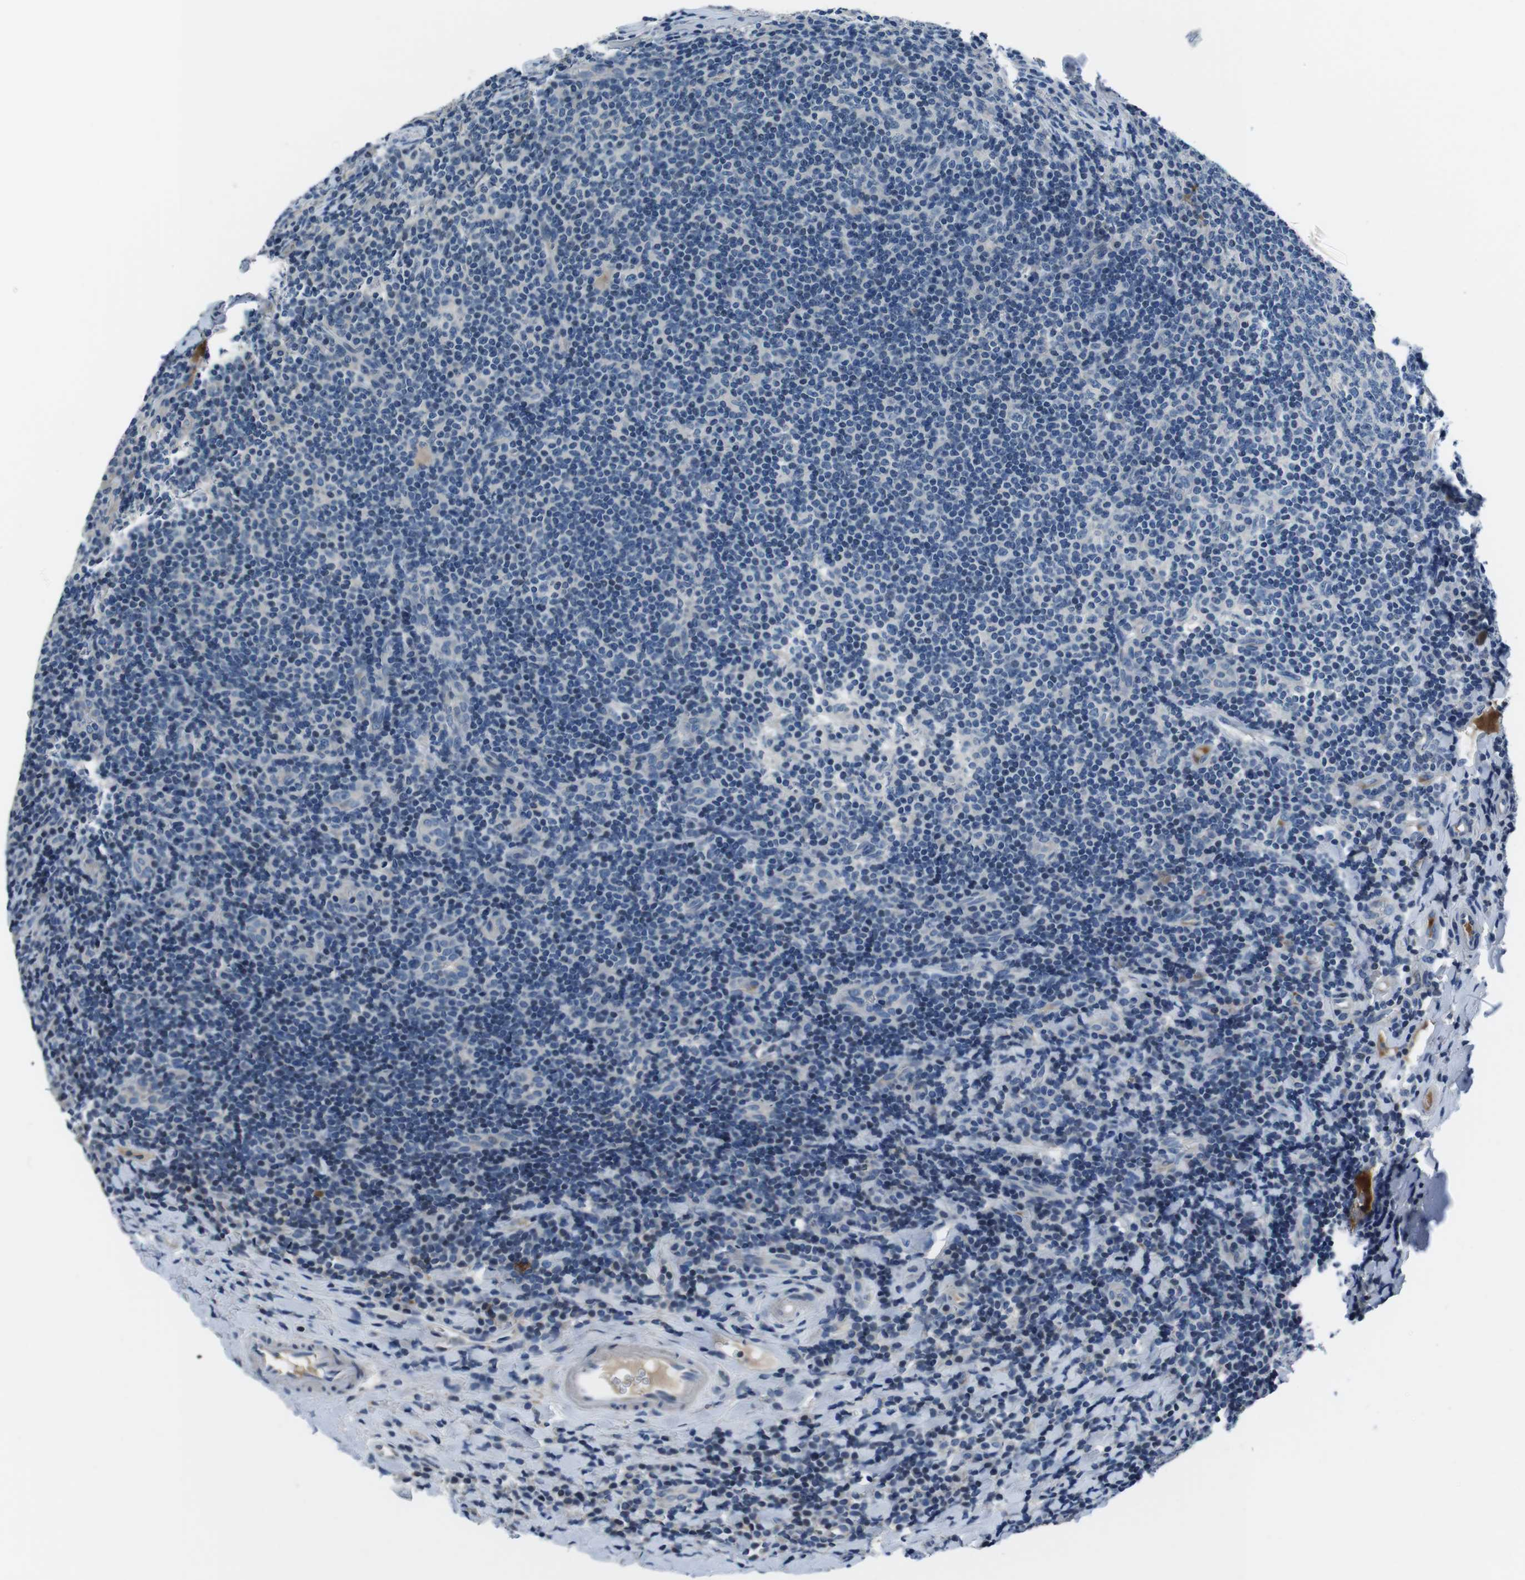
{"staining": {"intensity": "negative", "quantity": "none", "location": "none"}, "tissue": "tonsil", "cell_type": "Germinal center cells", "image_type": "normal", "snomed": [{"axis": "morphology", "description": "Normal tissue, NOS"}, {"axis": "topography", "description": "Tonsil"}], "caption": "Protein analysis of unremarkable tonsil exhibits no significant positivity in germinal center cells.", "gene": "KCNJ5", "patient": {"sex": "male", "age": 37}}